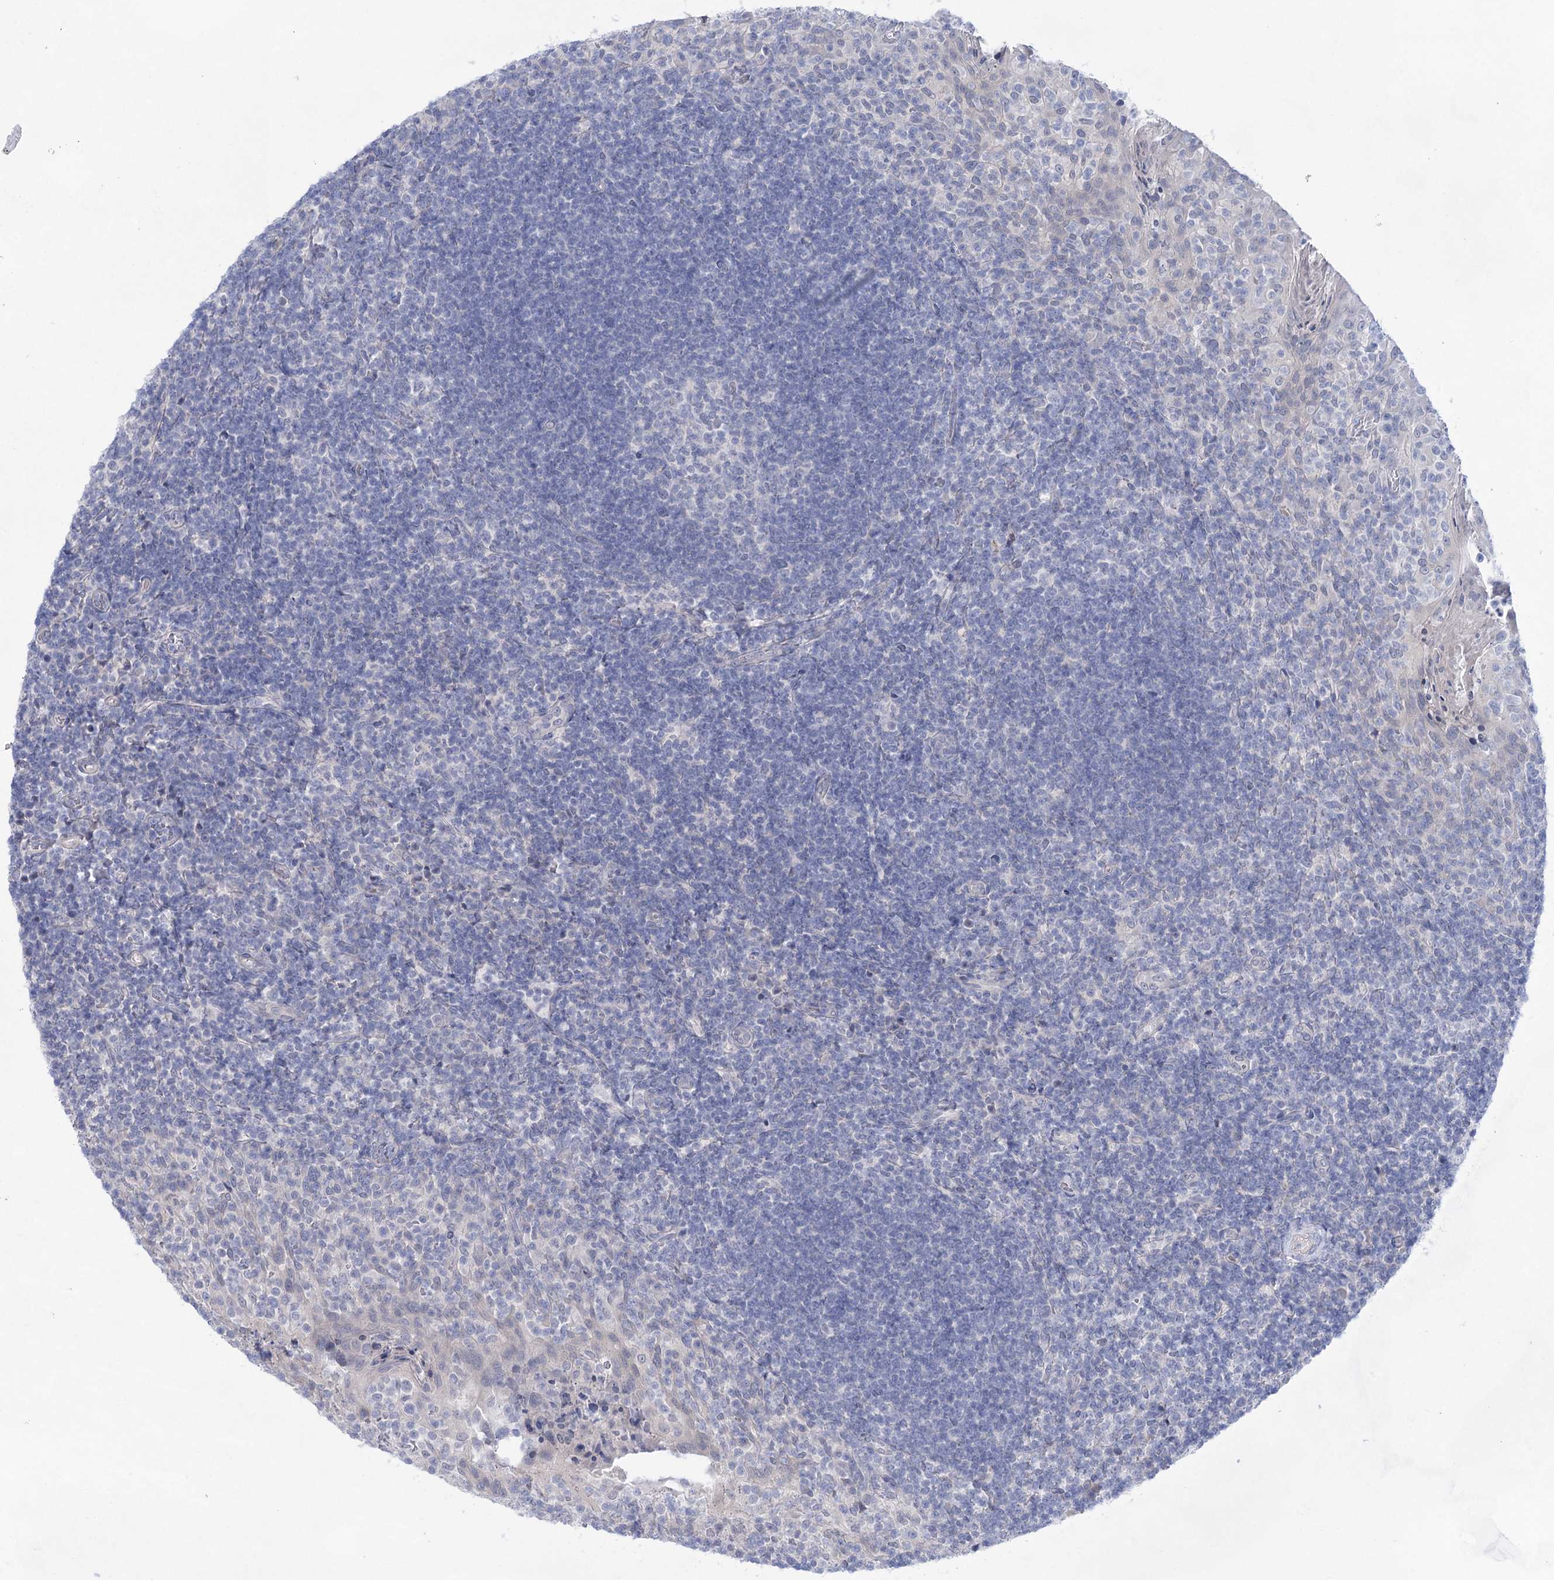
{"staining": {"intensity": "negative", "quantity": "none", "location": "none"}, "tissue": "tonsil", "cell_type": "Germinal center cells", "image_type": "normal", "snomed": [{"axis": "morphology", "description": "Normal tissue, NOS"}, {"axis": "topography", "description": "Tonsil"}], "caption": "The micrograph exhibits no significant staining in germinal center cells of tonsil.", "gene": "LALBA", "patient": {"sex": "female", "age": 10}}